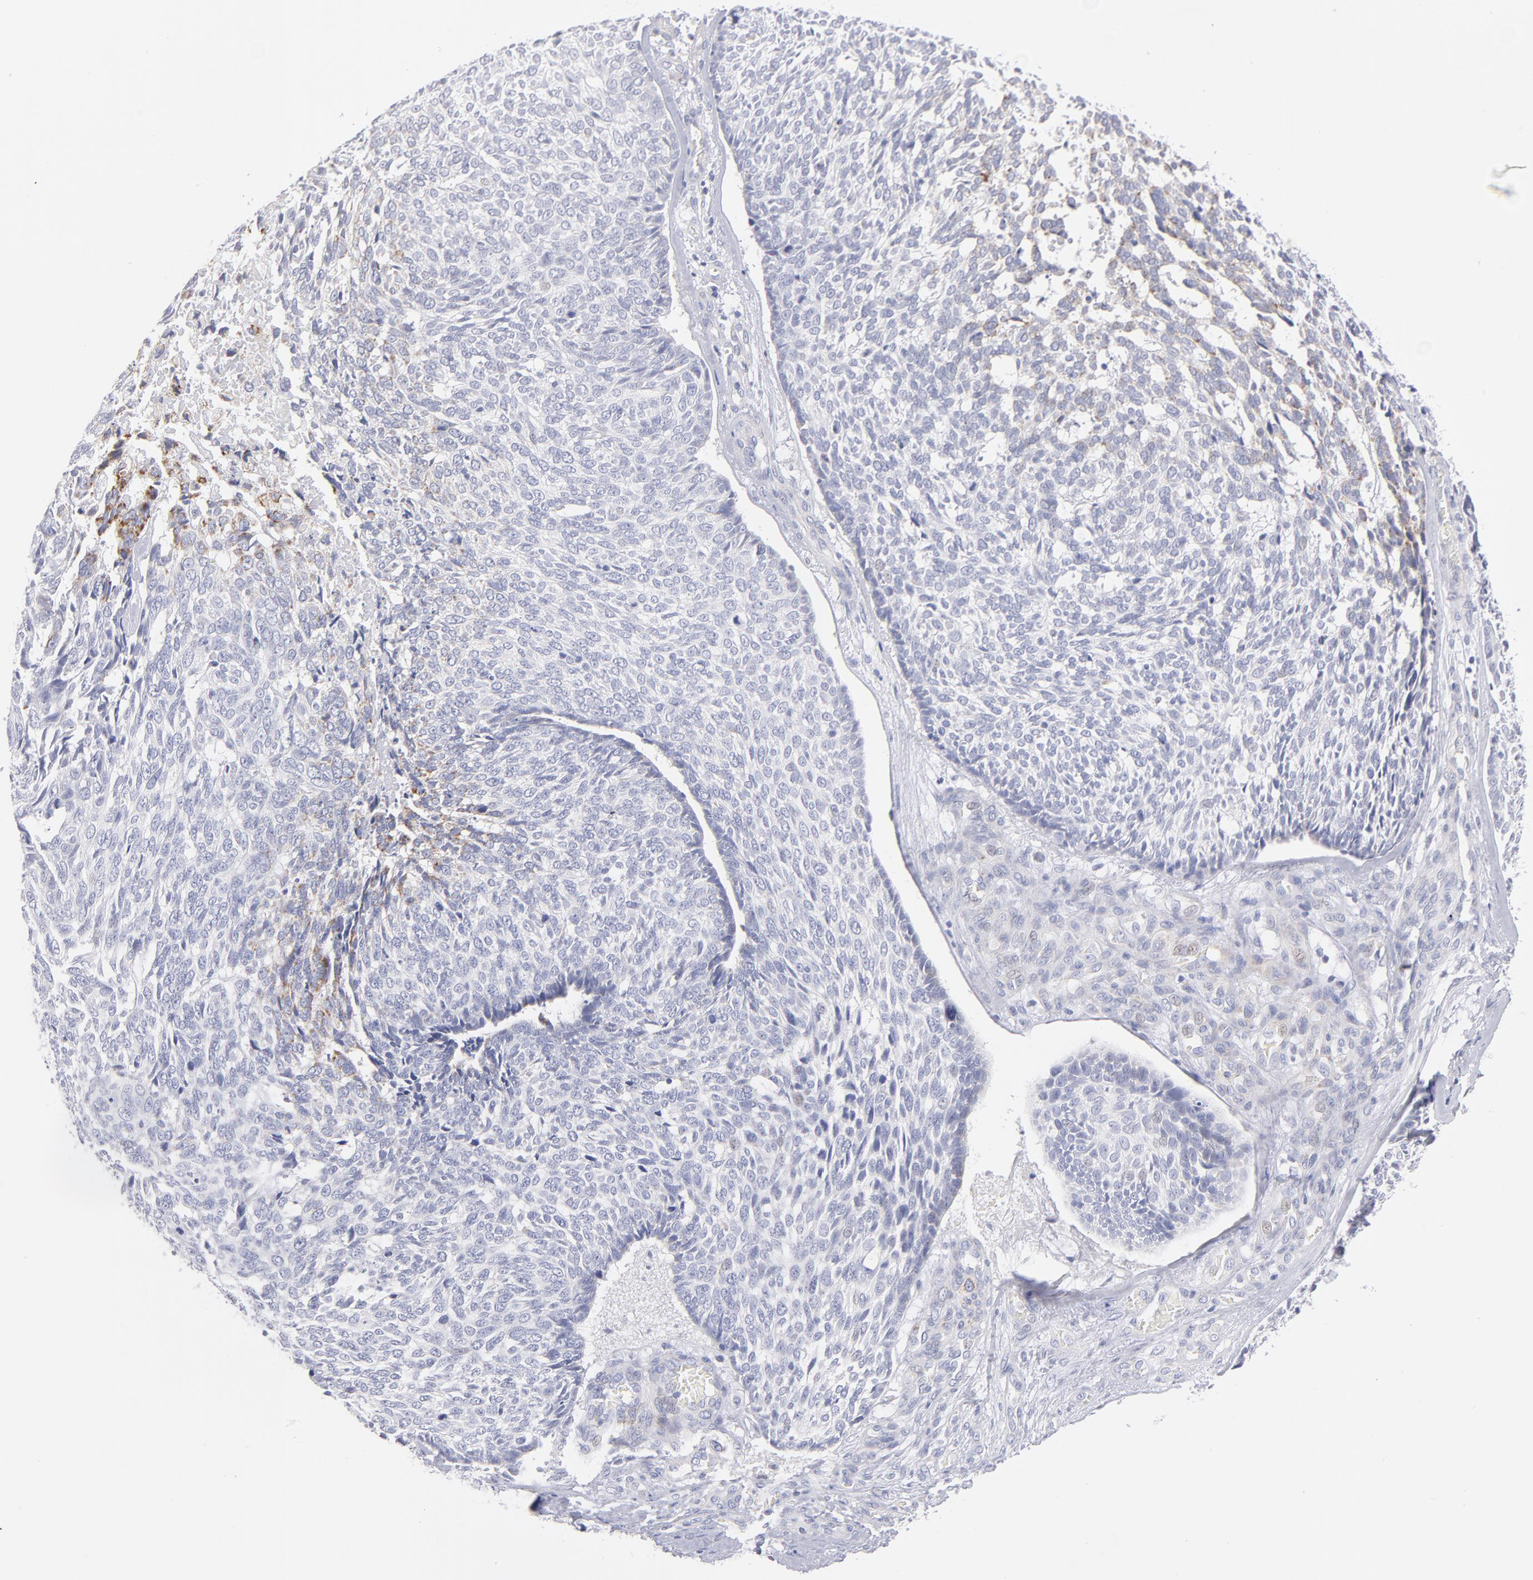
{"staining": {"intensity": "moderate", "quantity": "<25%", "location": "cytoplasmic/membranous"}, "tissue": "skin cancer", "cell_type": "Tumor cells", "image_type": "cancer", "snomed": [{"axis": "morphology", "description": "Basal cell carcinoma"}, {"axis": "topography", "description": "Skin"}], "caption": "Skin cancer tissue displays moderate cytoplasmic/membranous staining in about <25% of tumor cells, visualized by immunohistochemistry. The staining was performed using DAB to visualize the protein expression in brown, while the nuclei were stained in blue with hematoxylin (Magnification: 20x).", "gene": "MTHFD2", "patient": {"sex": "male", "age": 72}}